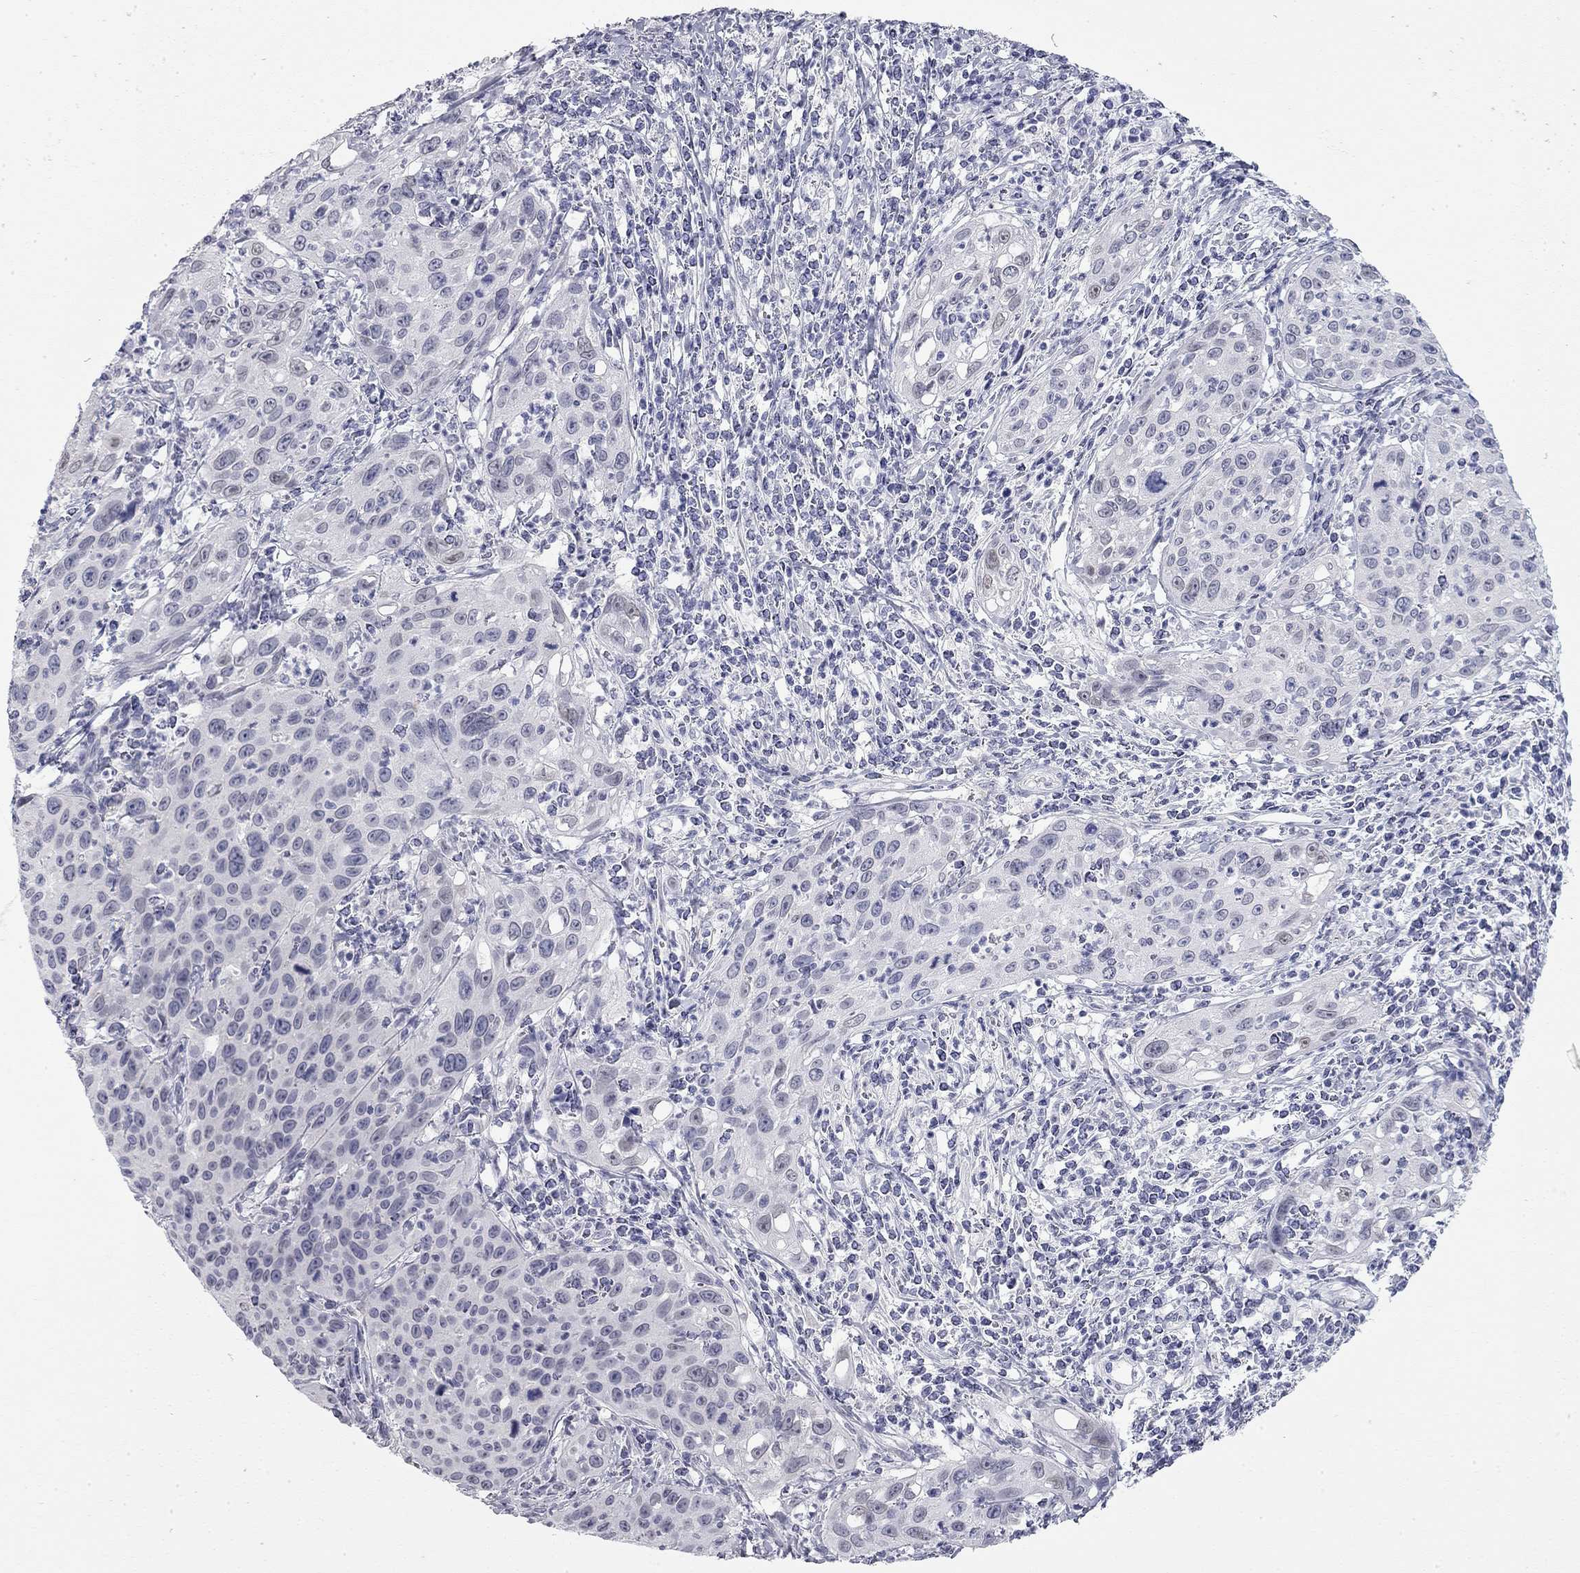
{"staining": {"intensity": "negative", "quantity": "none", "location": "none"}, "tissue": "cervical cancer", "cell_type": "Tumor cells", "image_type": "cancer", "snomed": [{"axis": "morphology", "description": "Squamous cell carcinoma, NOS"}, {"axis": "topography", "description": "Cervix"}], "caption": "This histopathology image is of cervical cancer stained with immunohistochemistry to label a protein in brown with the nuclei are counter-stained blue. There is no expression in tumor cells.", "gene": "AK8", "patient": {"sex": "female", "age": 26}}